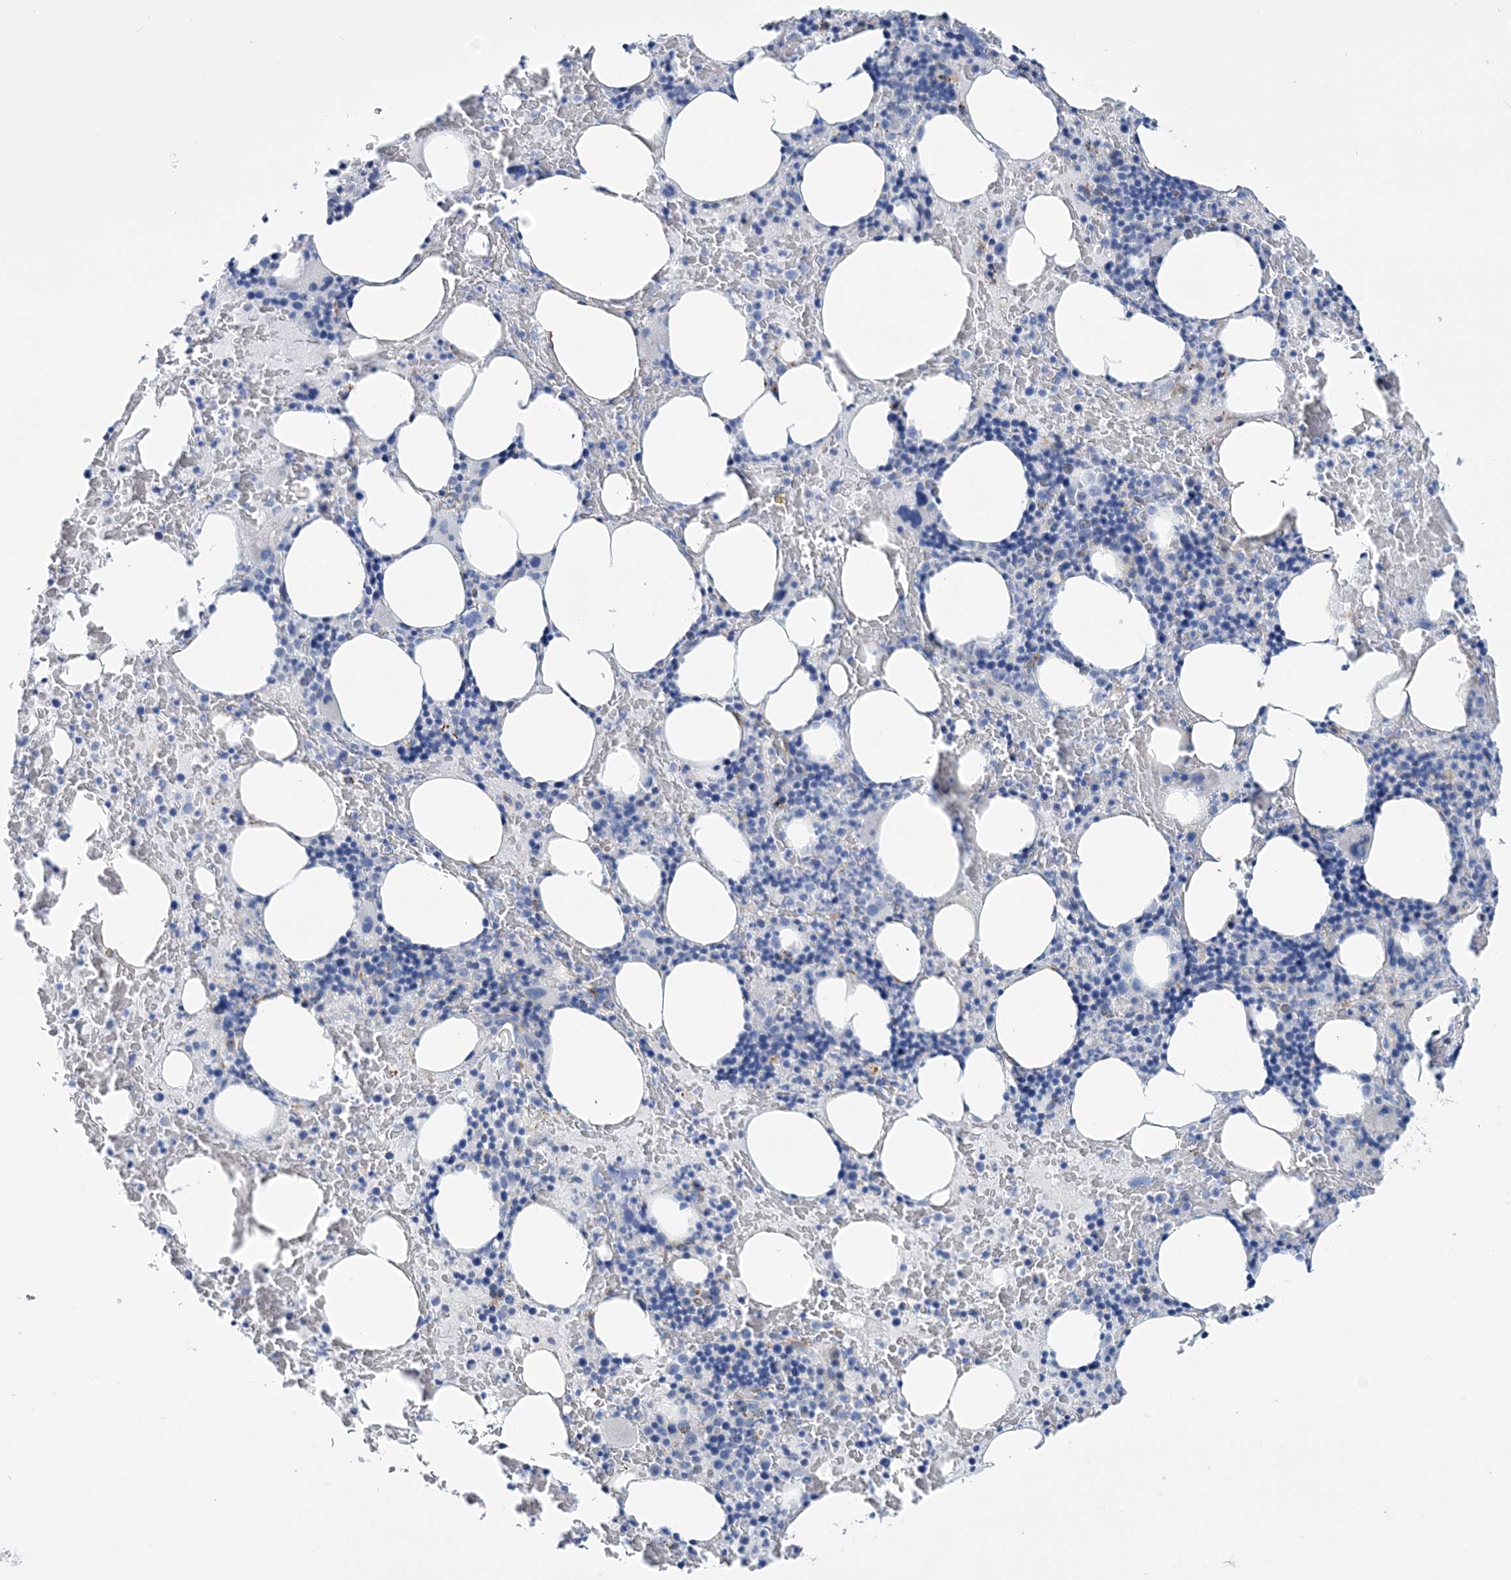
{"staining": {"intensity": "negative", "quantity": "none", "location": "none"}, "tissue": "bone marrow", "cell_type": "Hematopoietic cells", "image_type": "normal", "snomed": [{"axis": "morphology", "description": "Normal tissue, NOS"}, {"axis": "topography", "description": "Bone marrow"}], "caption": "Immunohistochemistry (IHC) micrograph of unremarkable bone marrow stained for a protein (brown), which displays no positivity in hematopoietic cells. (Immunohistochemistry (IHC), brightfield microscopy, high magnification).", "gene": "RAB11FIP5", "patient": {"sex": "male", "age": 62}}